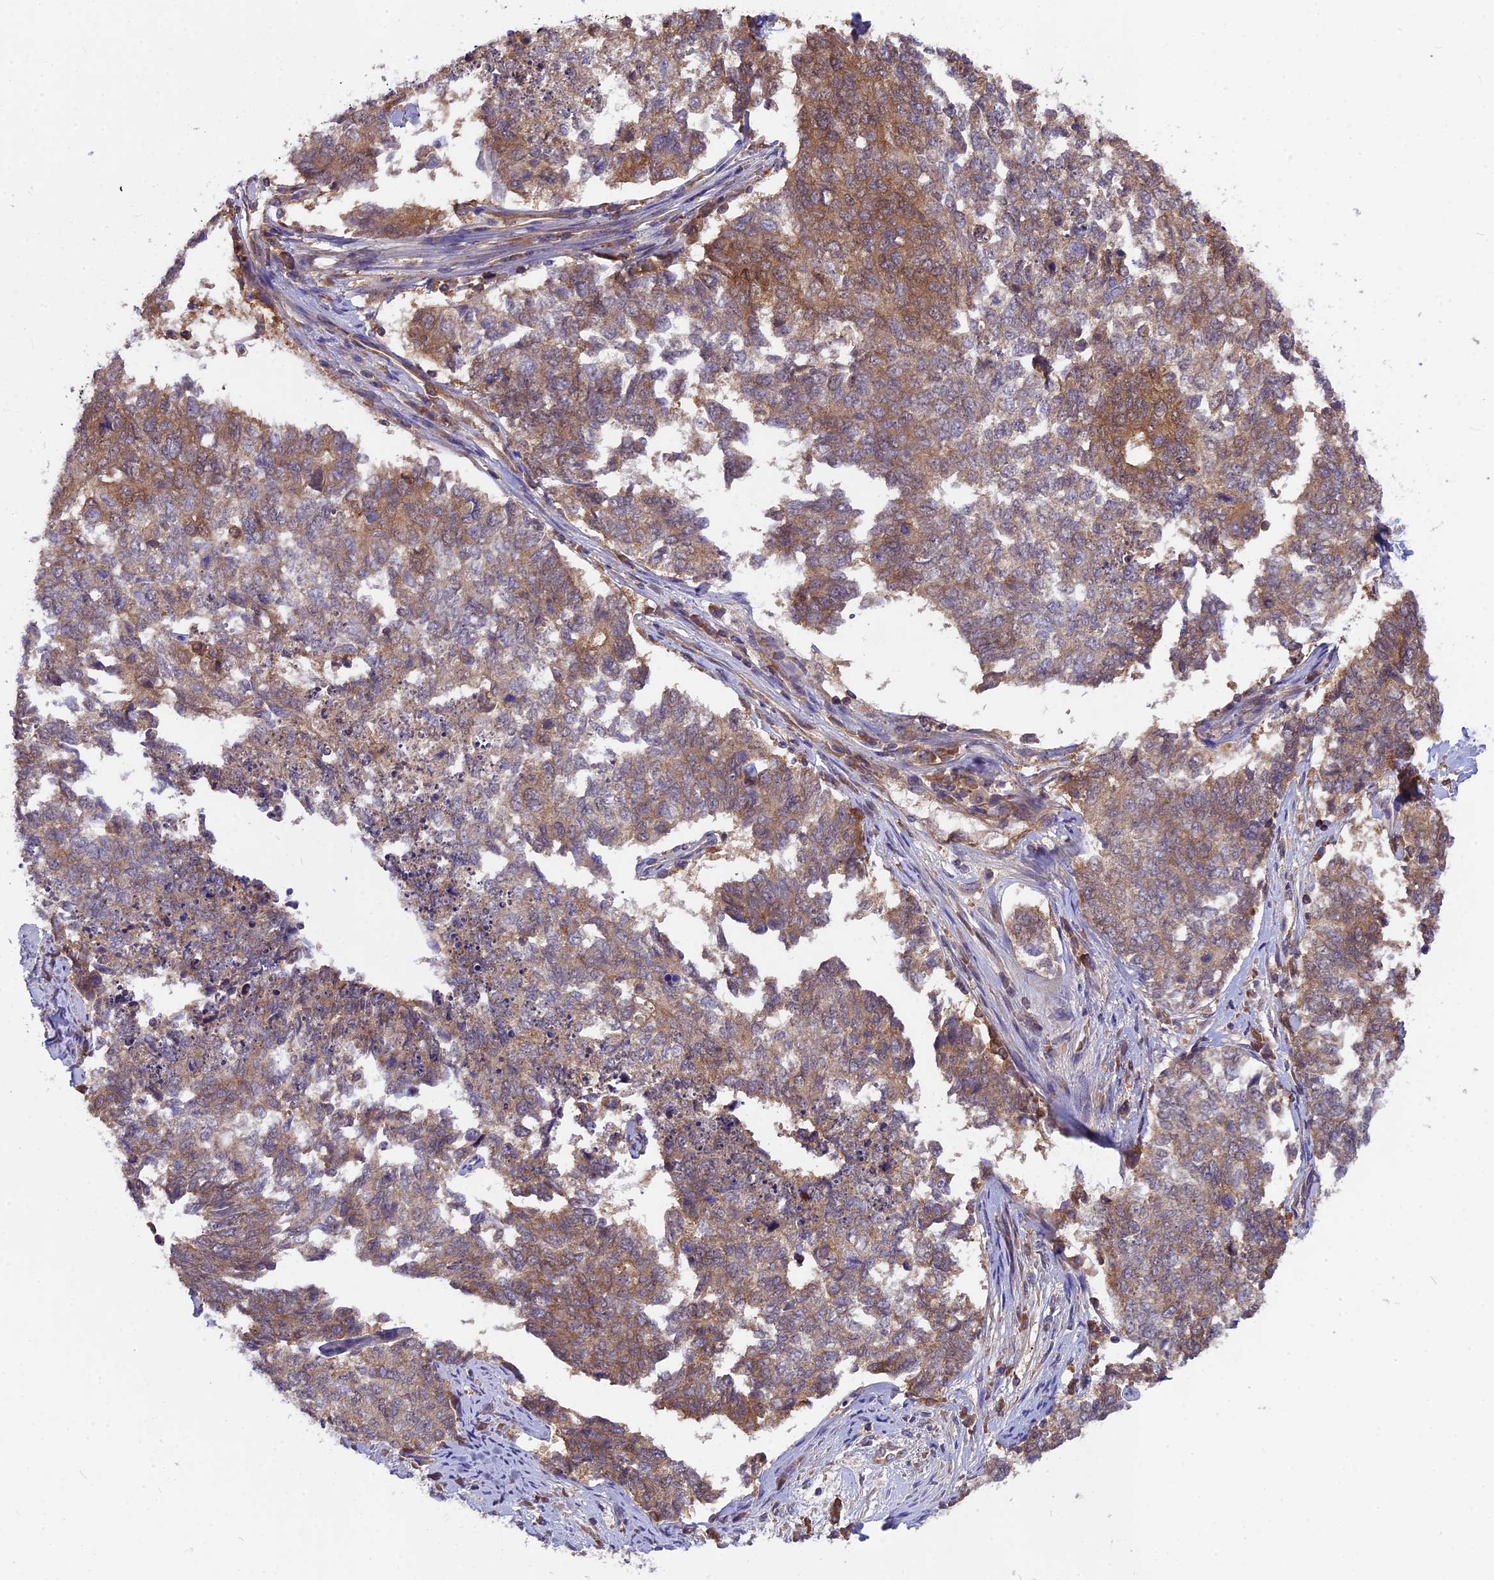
{"staining": {"intensity": "moderate", "quantity": ">75%", "location": "cytoplasmic/membranous"}, "tissue": "cervical cancer", "cell_type": "Tumor cells", "image_type": "cancer", "snomed": [{"axis": "morphology", "description": "Squamous cell carcinoma, NOS"}, {"axis": "topography", "description": "Cervix"}], "caption": "Protein expression analysis of cervical cancer exhibits moderate cytoplasmic/membranous positivity in about >75% of tumor cells. (DAB = brown stain, brightfield microscopy at high magnification).", "gene": "MYO9B", "patient": {"sex": "female", "age": 63}}